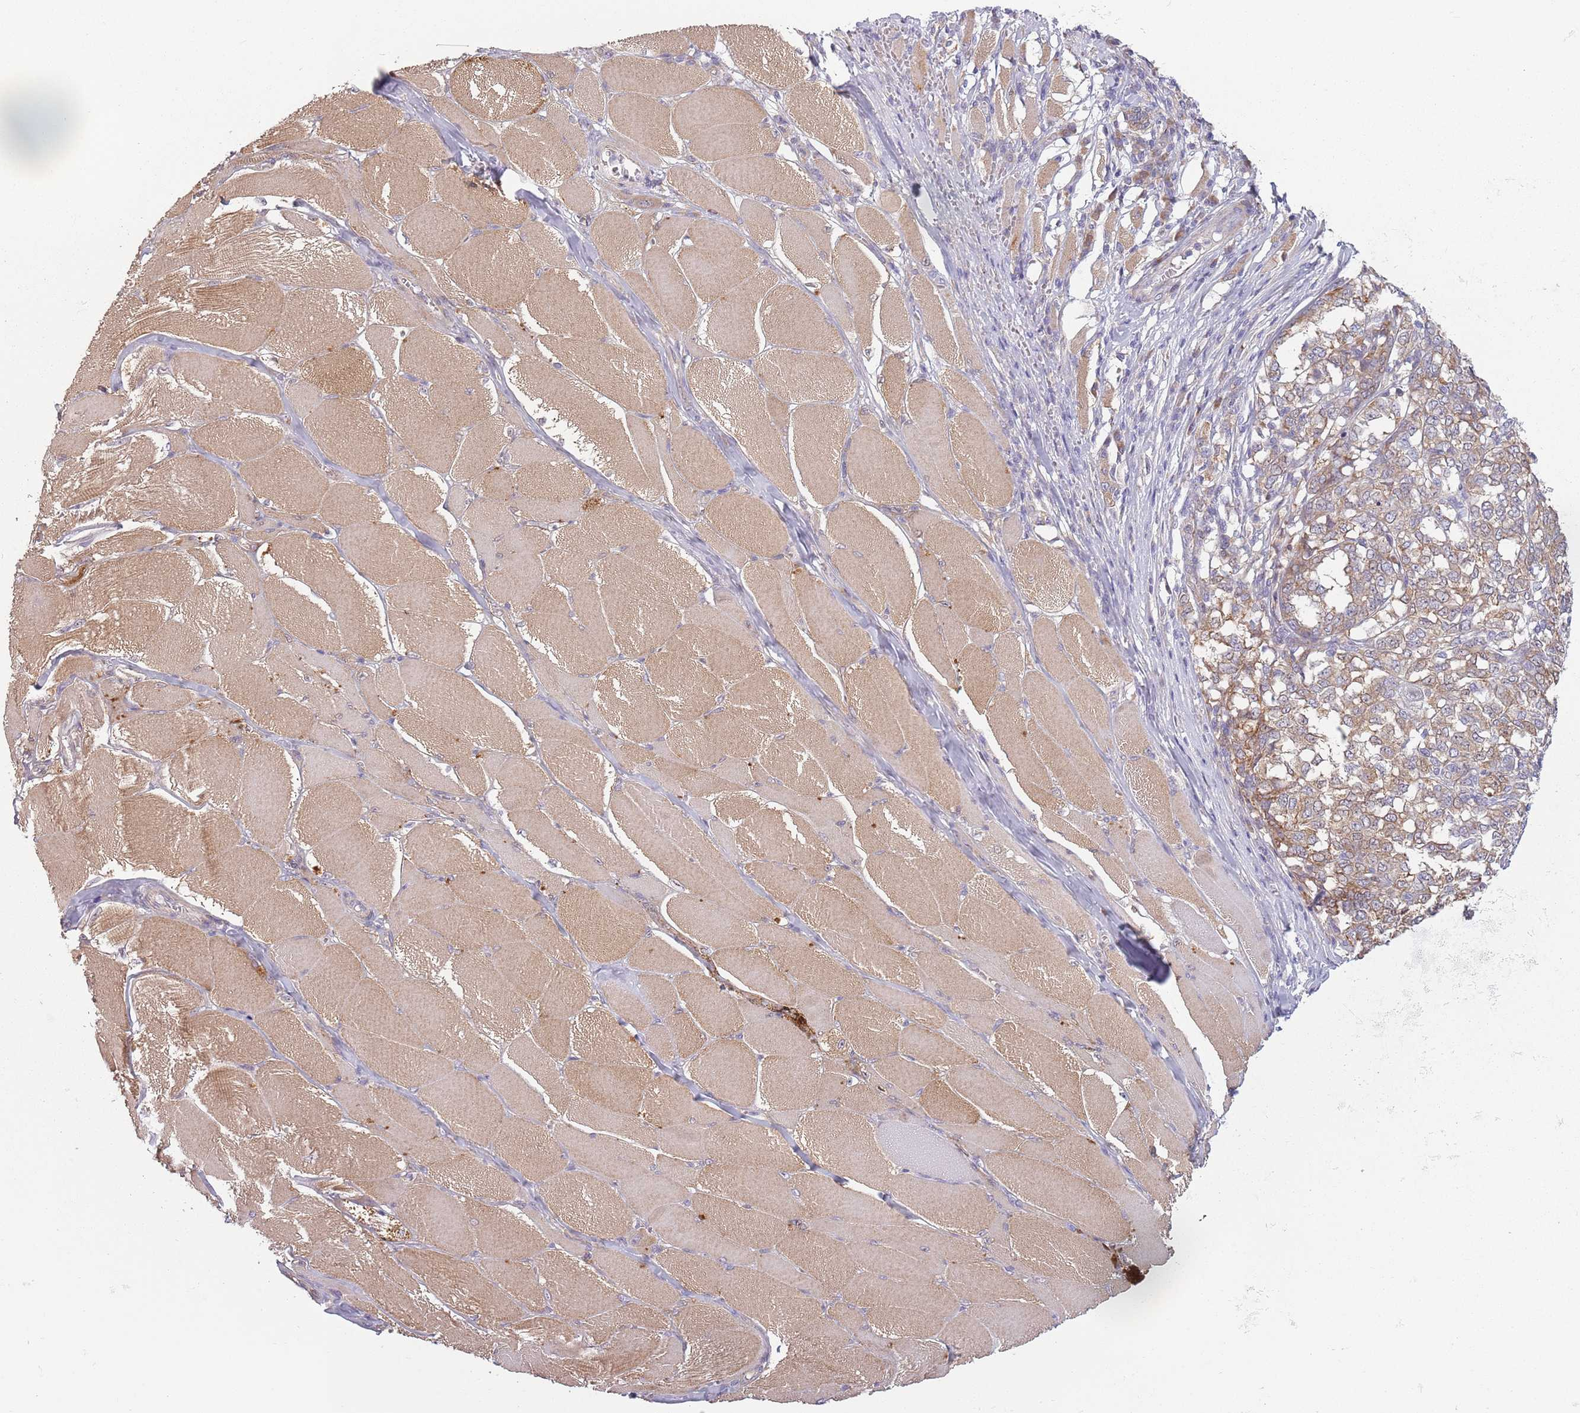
{"staining": {"intensity": "moderate", "quantity": ">75%", "location": "cytoplasmic/membranous"}, "tissue": "melanoma", "cell_type": "Tumor cells", "image_type": "cancer", "snomed": [{"axis": "morphology", "description": "Malignant melanoma, NOS"}, {"axis": "topography", "description": "Skin"}], "caption": "High-power microscopy captured an immunohistochemistry (IHC) micrograph of malignant melanoma, revealing moderate cytoplasmic/membranous positivity in about >75% of tumor cells.", "gene": "COQ5", "patient": {"sex": "female", "age": 72}}